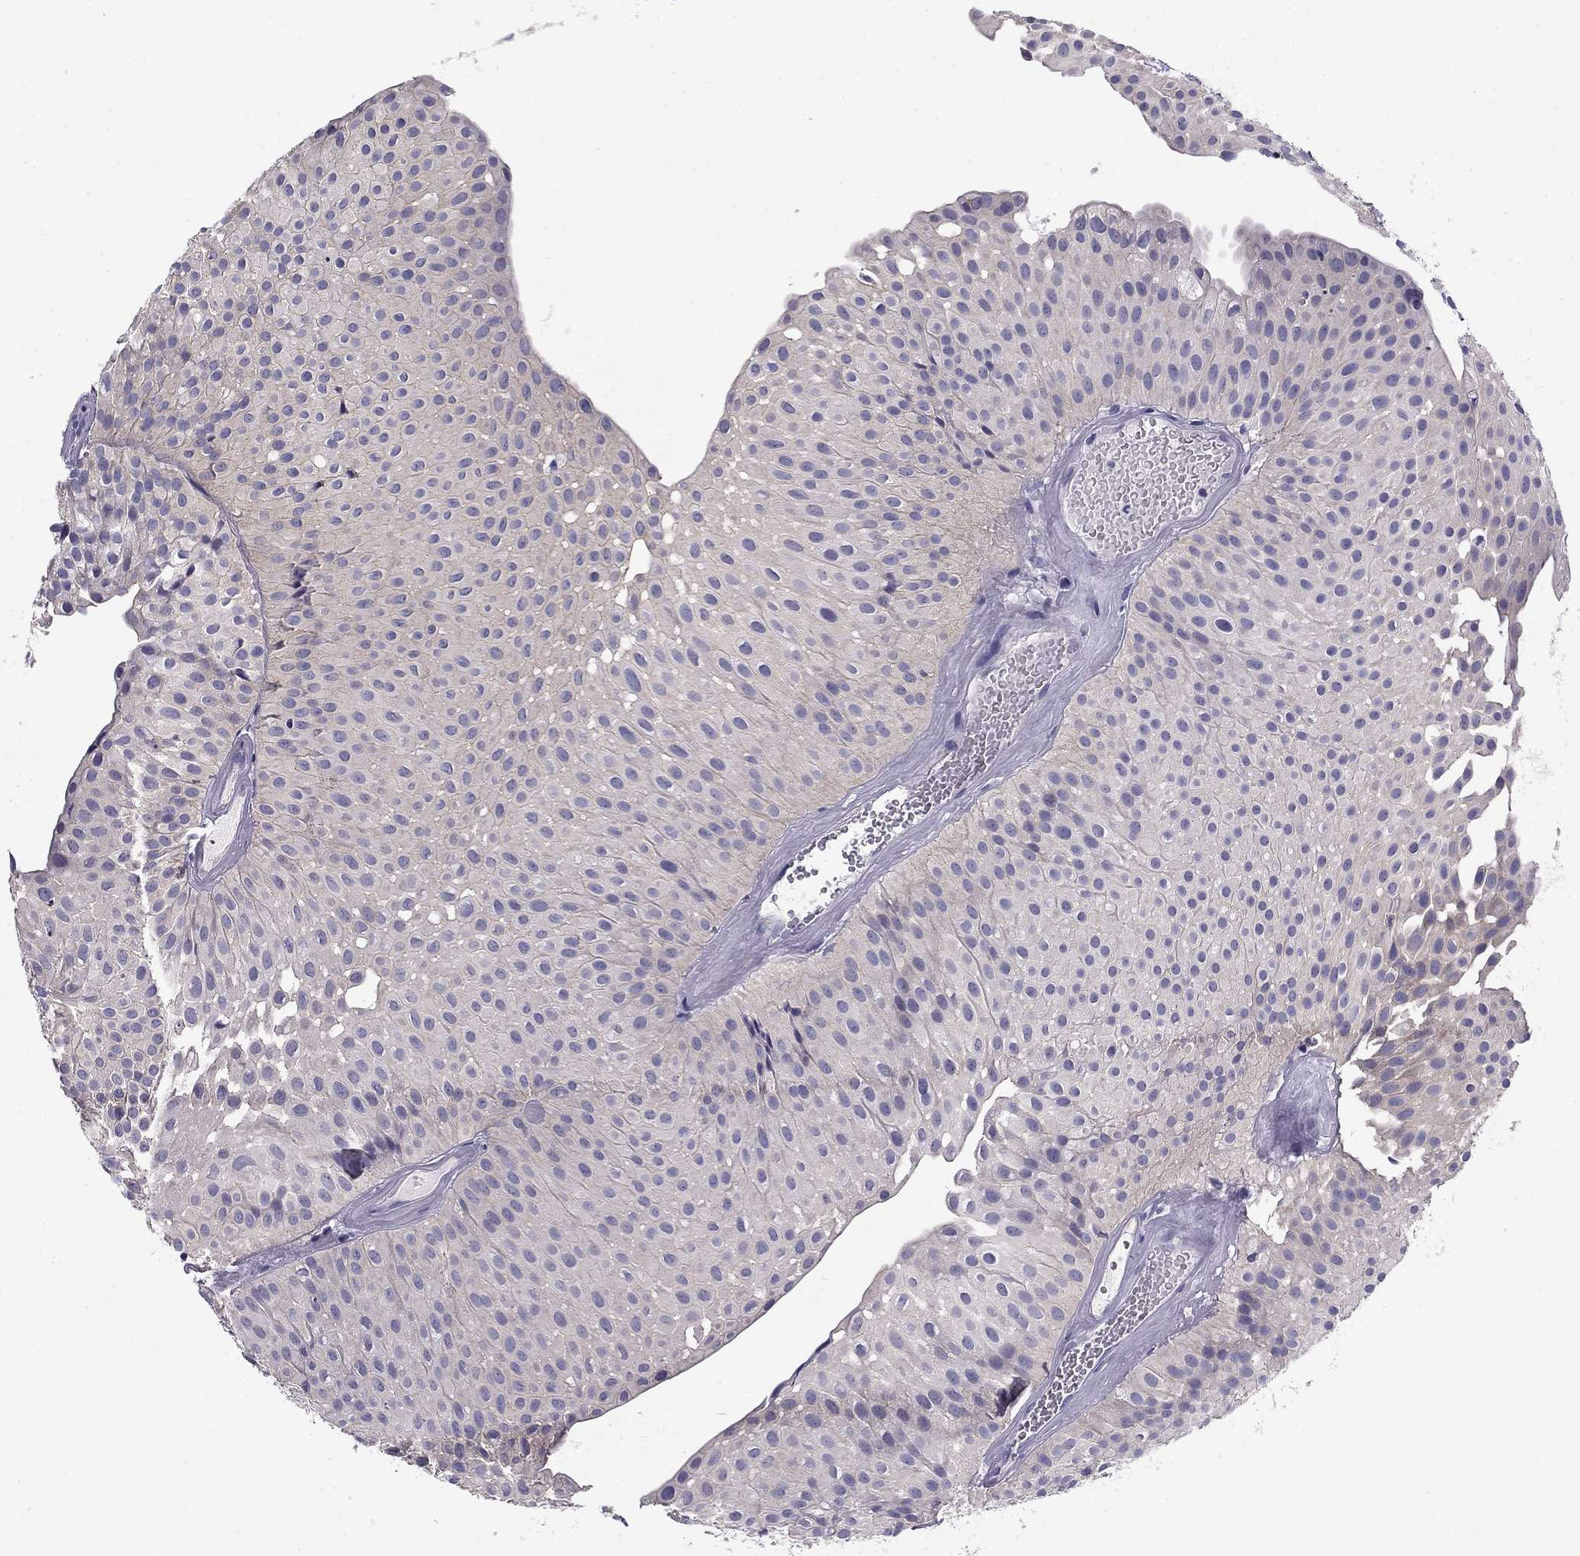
{"staining": {"intensity": "negative", "quantity": "none", "location": "none"}, "tissue": "urothelial cancer", "cell_type": "Tumor cells", "image_type": "cancer", "snomed": [{"axis": "morphology", "description": "Urothelial carcinoma, Low grade"}, {"axis": "topography", "description": "Urinary bladder"}], "caption": "Histopathology image shows no protein staining in tumor cells of urothelial carcinoma (low-grade) tissue.", "gene": "FLNC", "patient": {"sex": "male", "age": 64}}